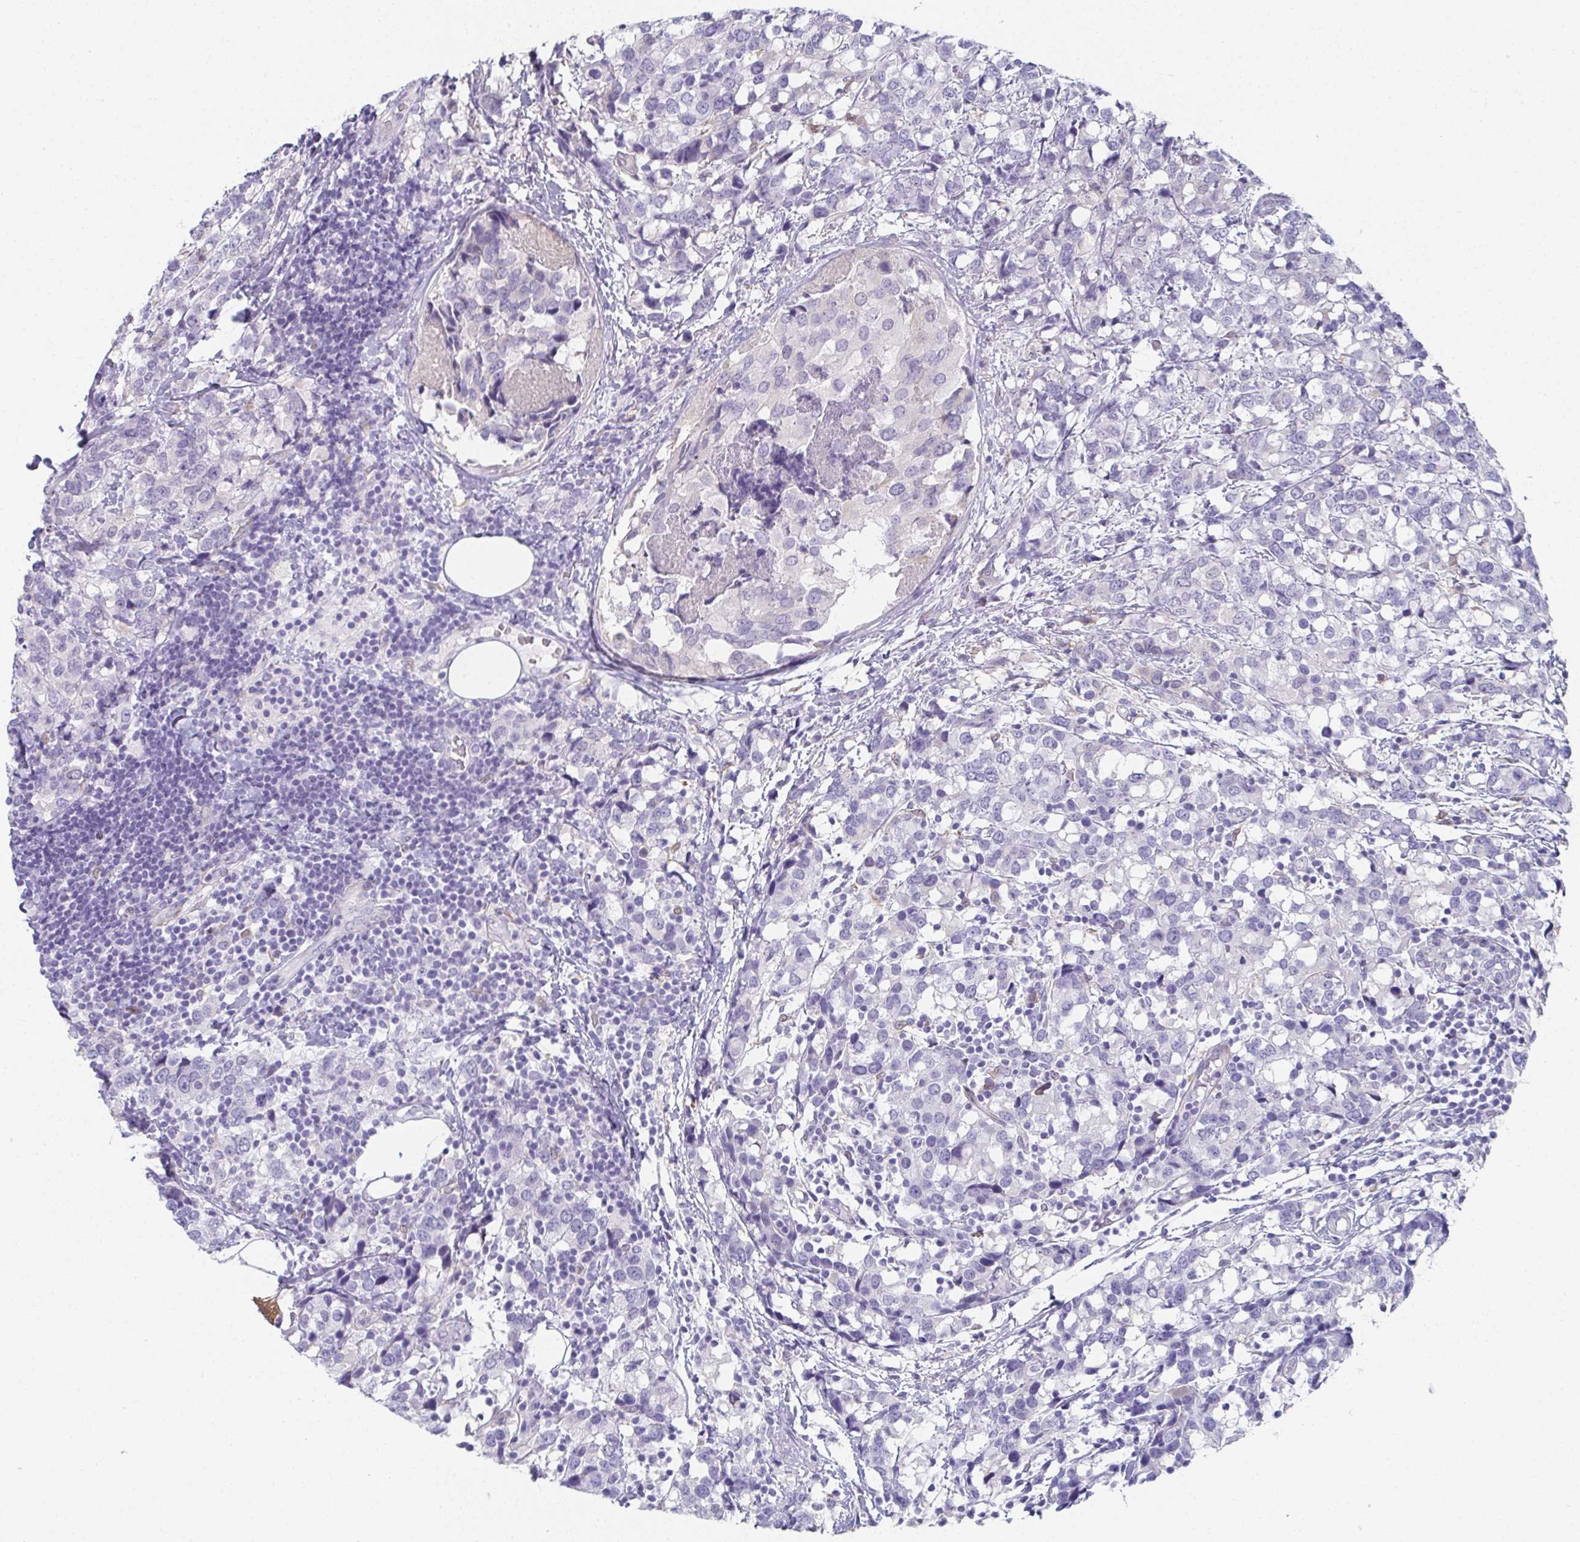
{"staining": {"intensity": "negative", "quantity": "none", "location": "none"}, "tissue": "breast cancer", "cell_type": "Tumor cells", "image_type": "cancer", "snomed": [{"axis": "morphology", "description": "Lobular carcinoma"}, {"axis": "topography", "description": "Breast"}], "caption": "Immunohistochemical staining of human breast lobular carcinoma reveals no significant staining in tumor cells.", "gene": "RBP1", "patient": {"sex": "female", "age": 59}}